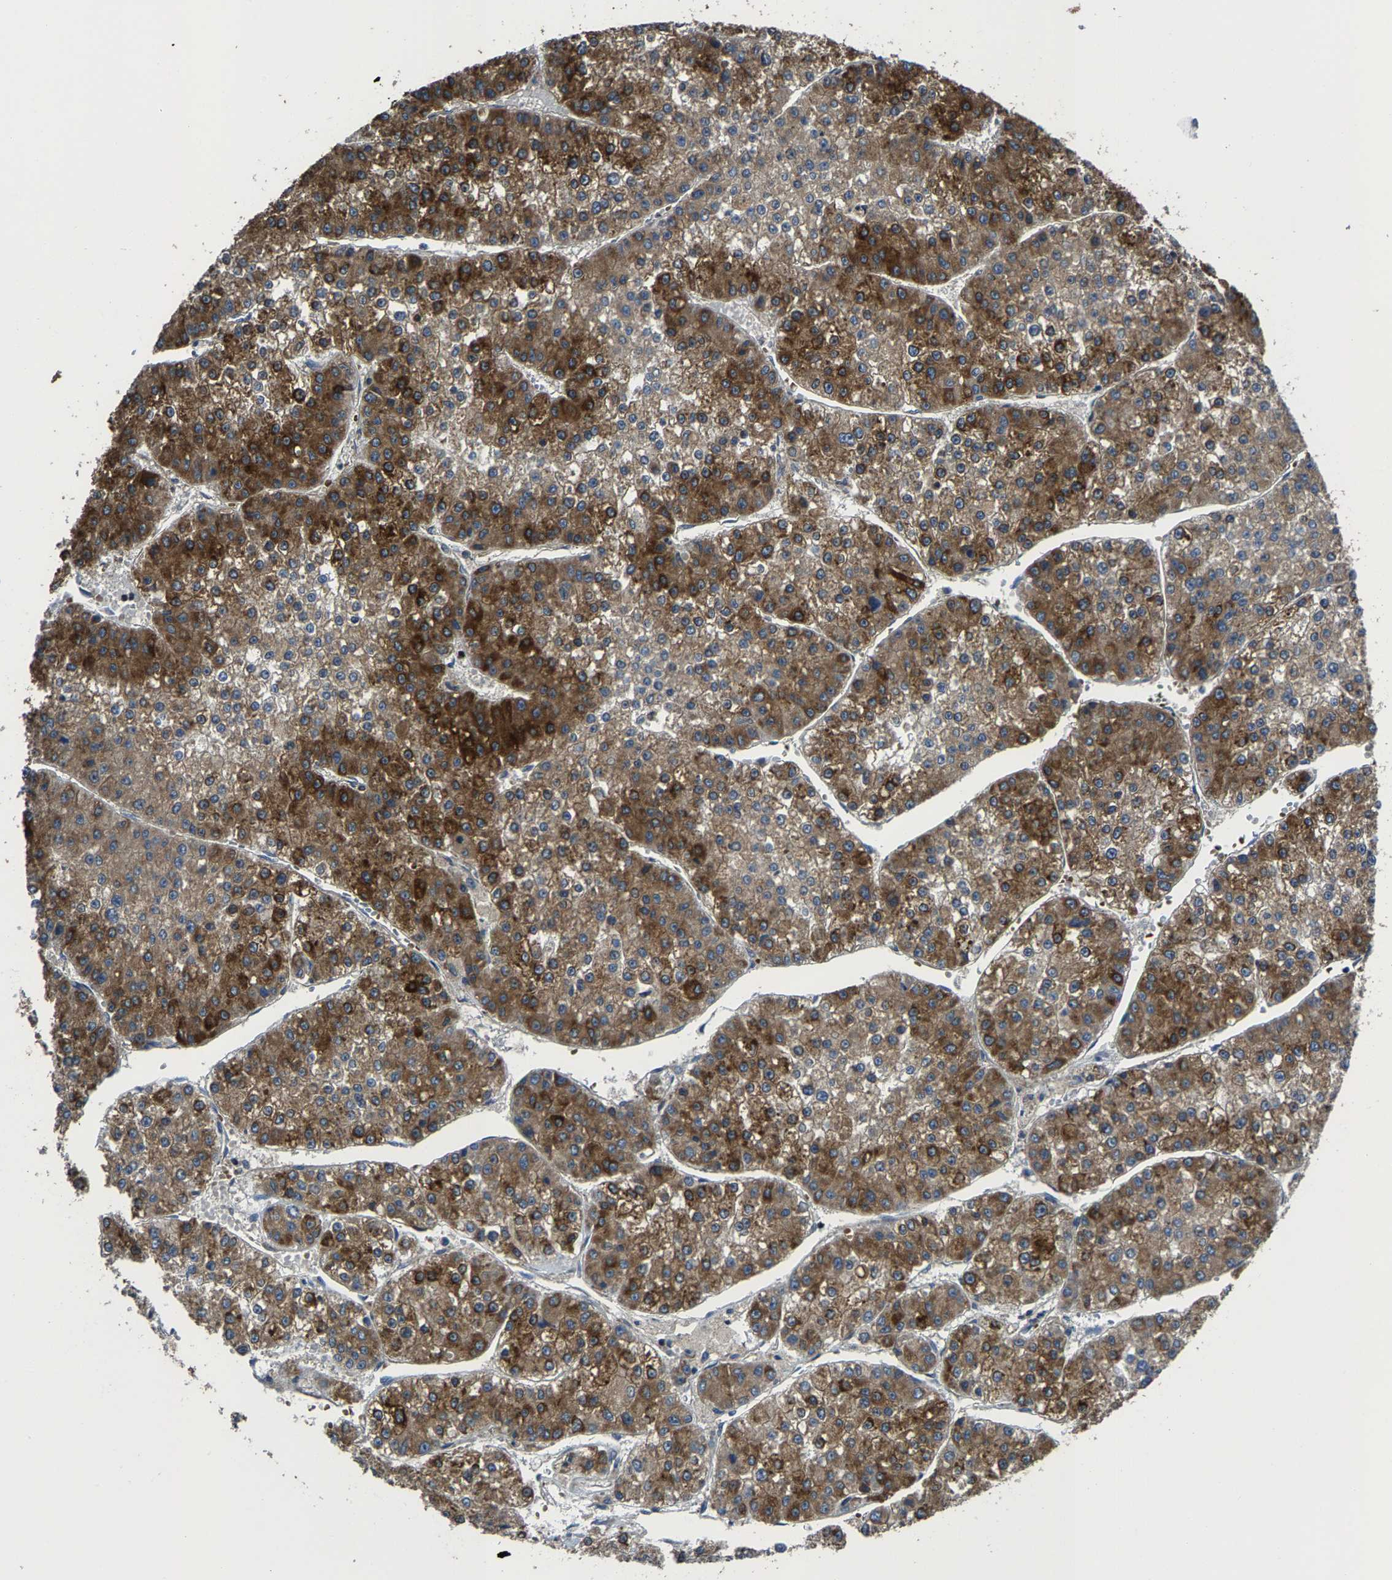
{"staining": {"intensity": "strong", "quantity": ">75%", "location": "cytoplasmic/membranous"}, "tissue": "liver cancer", "cell_type": "Tumor cells", "image_type": "cancer", "snomed": [{"axis": "morphology", "description": "Carcinoma, Hepatocellular, NOS"}, {"axis": "topography", "description": "Liver"}], "caption": "Immunohistochemistry (IHC) photomicrograph of liver cancer (hepatocellular carcinoma) stained for a protein (brown), which shows high levels of strong cytoplasmic/membranous expression in approximately >75% of tumor cells.", "gene": "AGBL3", "patient": {"sex": "female", "age": 73}}